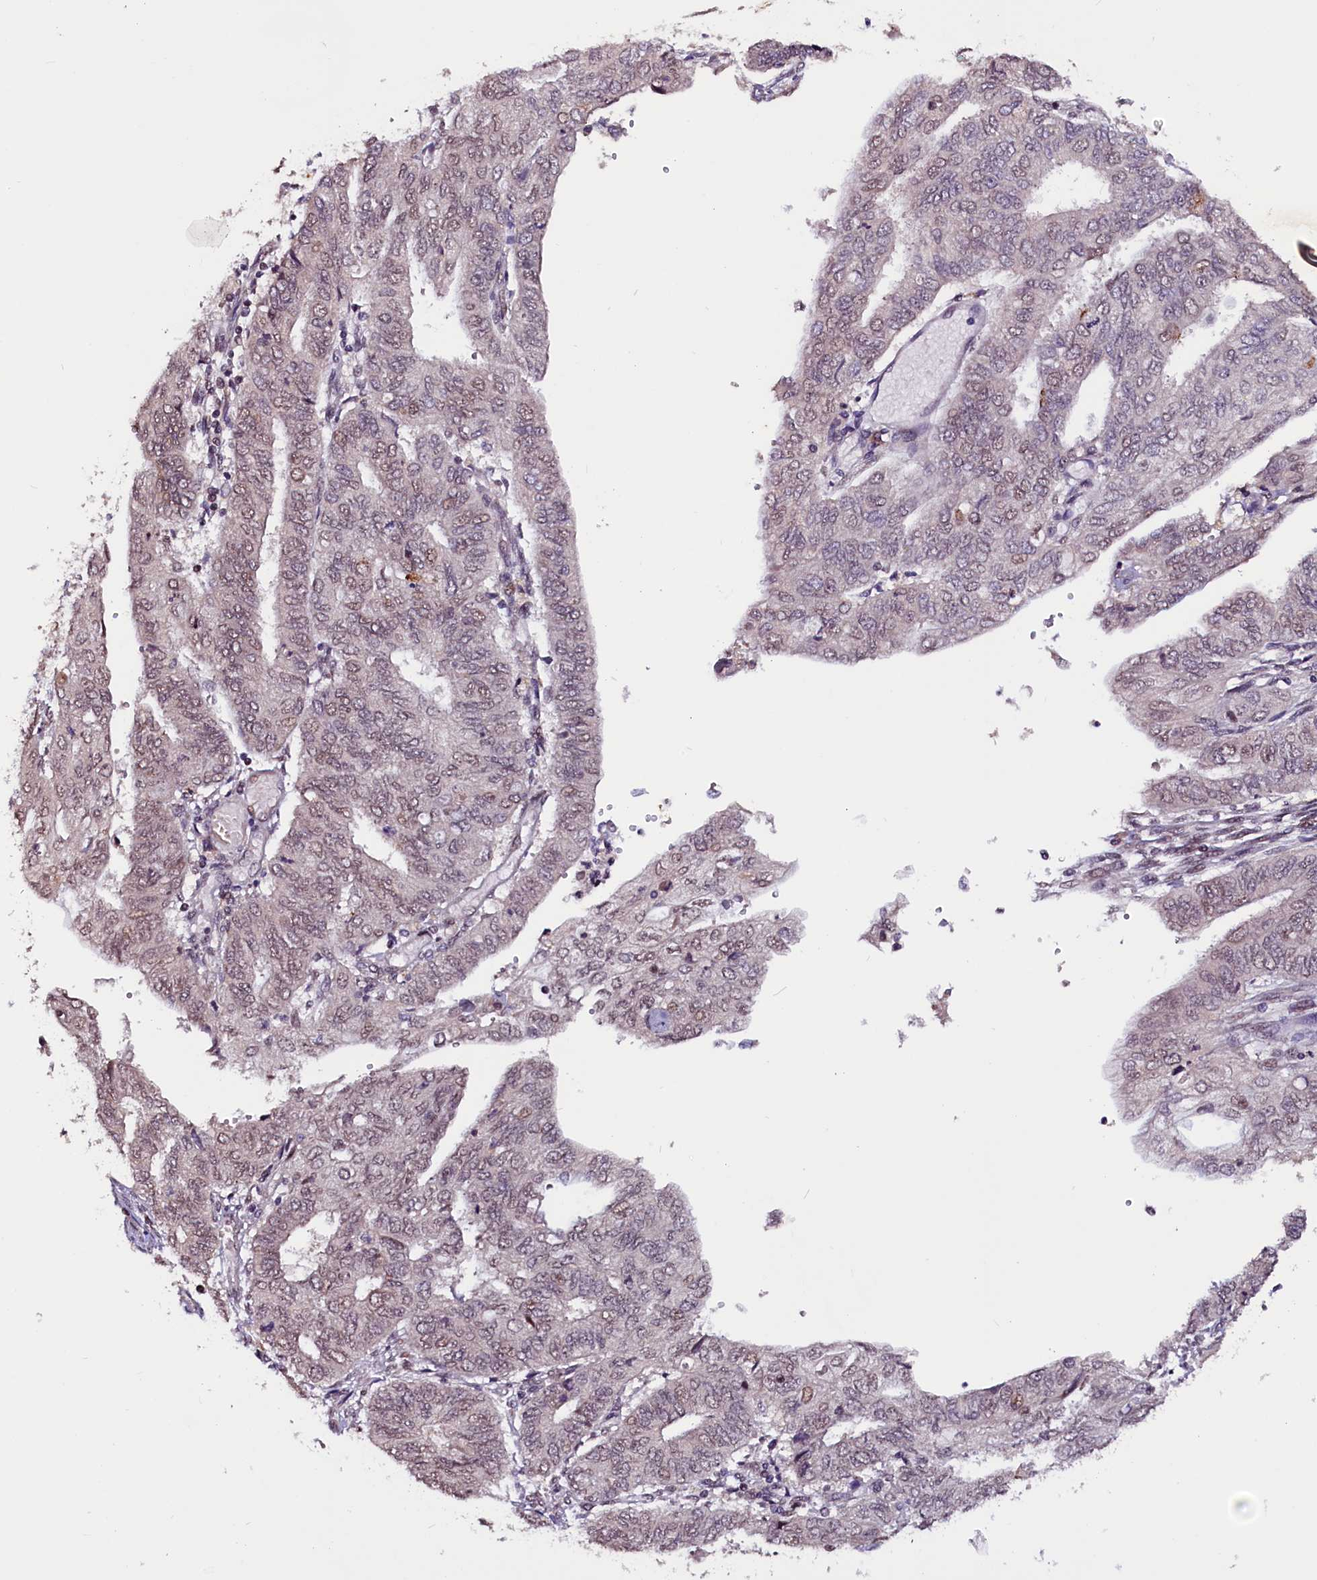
{"staining": {"intensity": "weak", "quantity": "<25%", "location": "nuclear"}, "tissue": "endometrial cancer", "cell_type": "Tumor cells", "image_type": "cancer", "snomed": [{"axis": "morphology", "description": "Adenocarcinoma, NOS"}, {"axis": "topography", "description": "Endometrium"}], "caption": "Immunohistochemistry (IHC) histopathology image of neoplastic tissue: human endometrial adenocarcinoma stained with DAB (3,3'-diaminobenzidine) shows no significant protein staining in tumor cells.", "gene": "RNMT", "patient": {"sex": "female", "age": 68}}